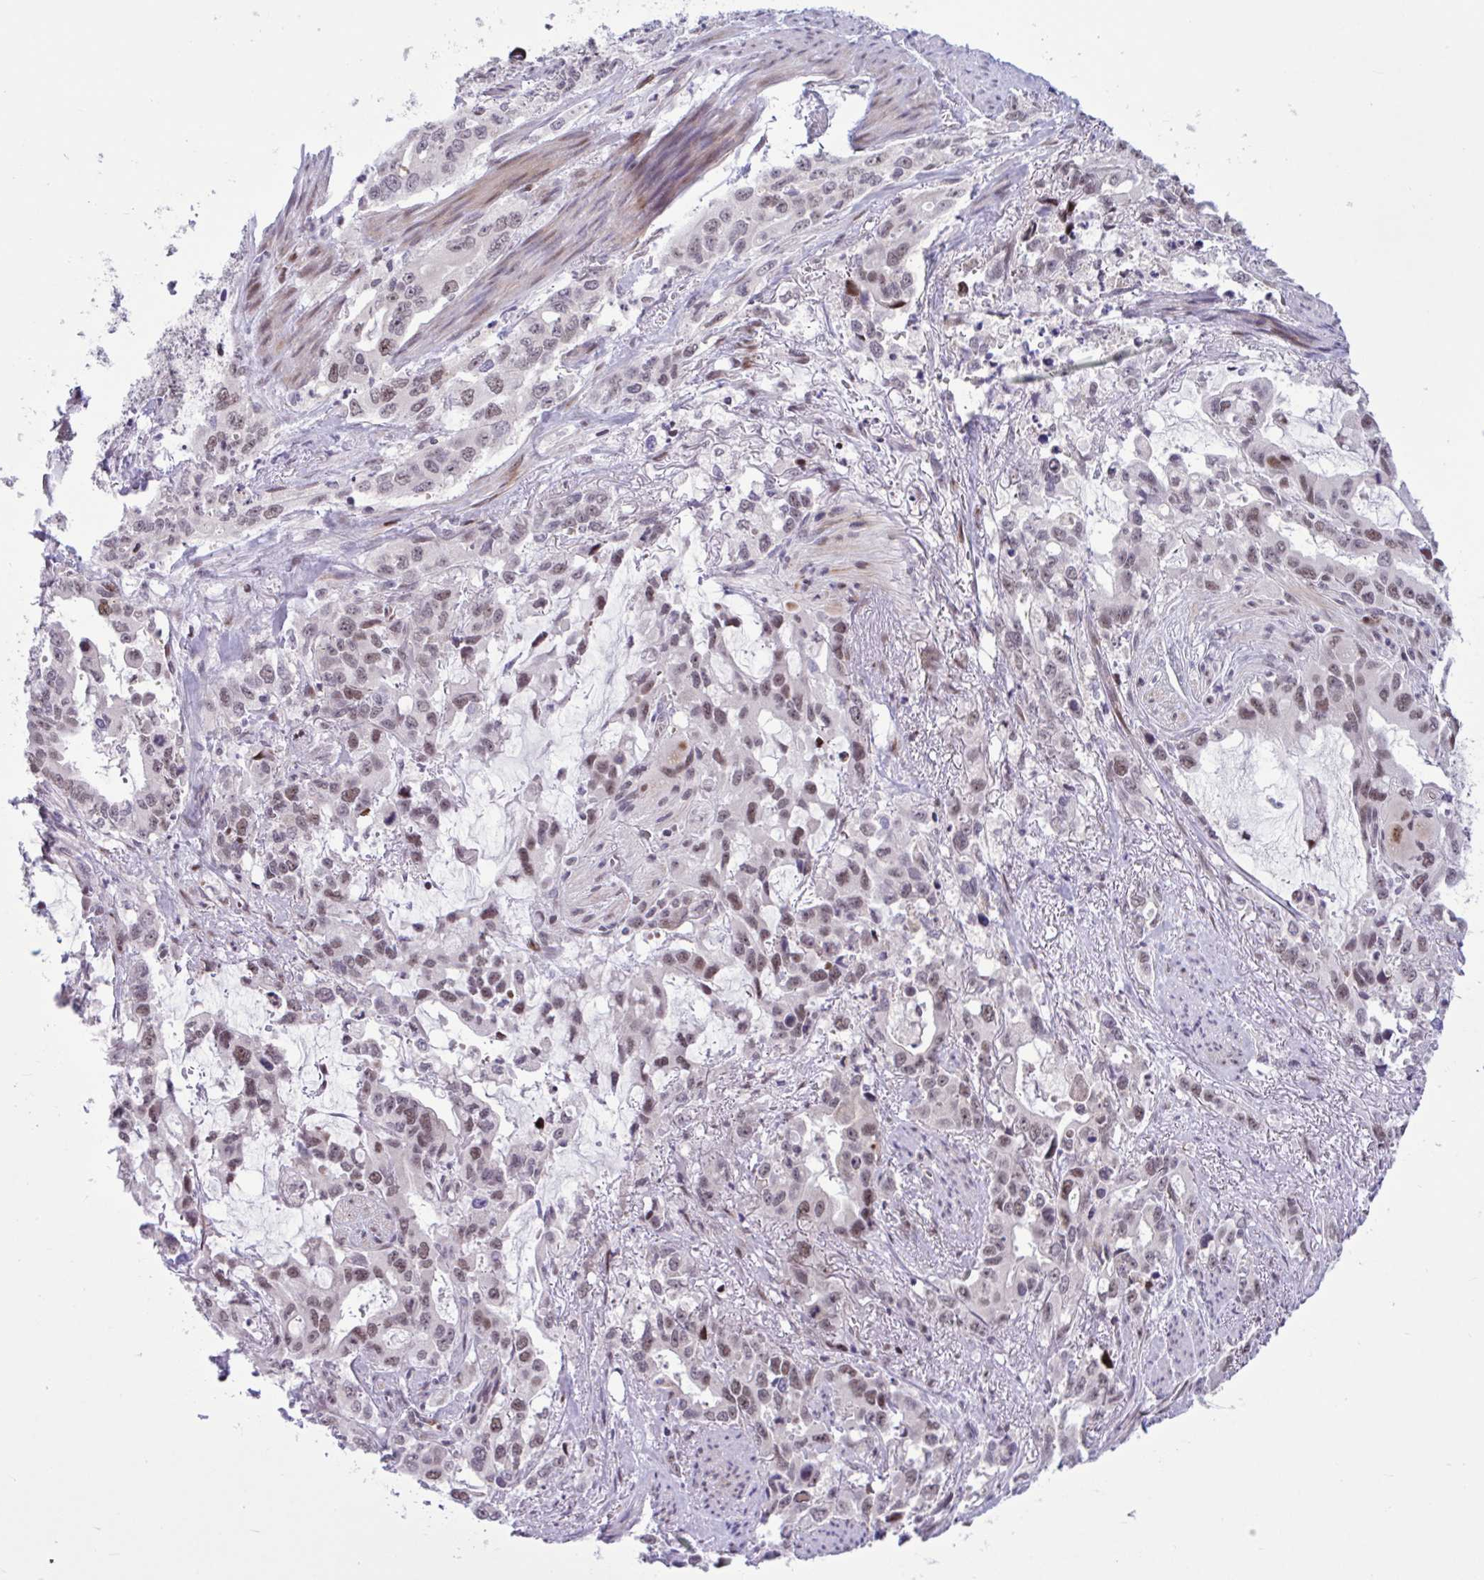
{"staining": {"intensity": "moderate", "quantity": ">75%", "location": "nuclear"}, "tissue": "stomach cancer", "cell_type": "Tumor cells", "image_type": "cancer", "snomed": [{"axis": "morphology", "description": "Adenocarcinoma, NOS"}, {"axis": "topography", "description": "Stomach, upper"}], "caption": "Immunohistochemical staining of adenocarcinoma (stomach) exhibits medium levels of moderate nuclear protein positivity in approximately >75% of tumor cells. (brown staining indicates protein expression, while blue staining denotes nuclei).", "gene": "RBL1", "patient": {"sex": "male", "age": 85}}